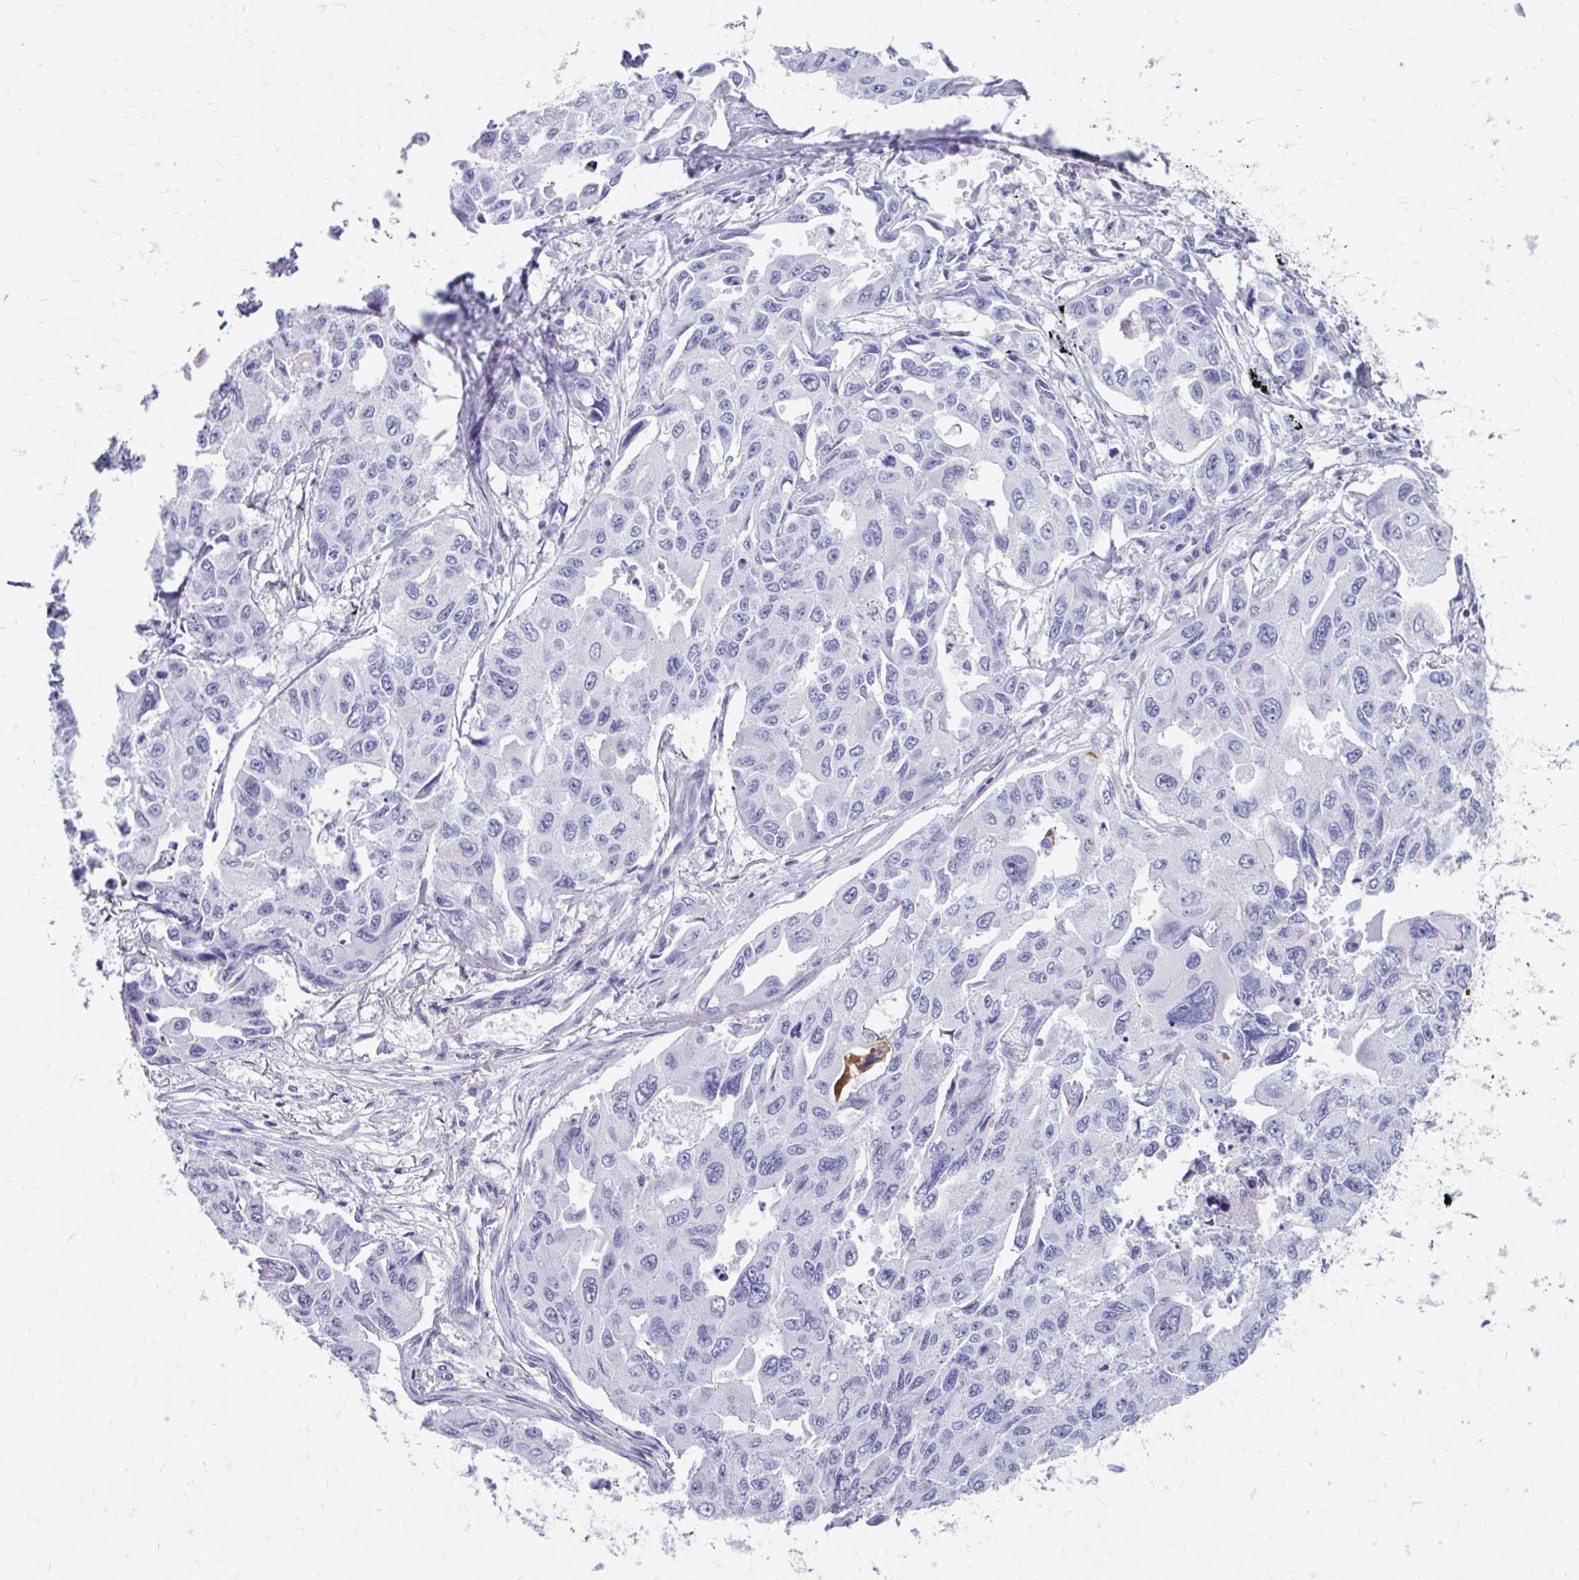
{"staining": {"intensity": "negative", "quantity": "none", "location": "none"}, "tissue": "lung cancer", "cell_type": "Tumor cells", "image_type": "cancer", "snomed": [{"axis": "morphology", "description": "Adenocarcinoma, NOS"}, {"axis": "topography", "description": "Lung"}], "caption": "Immunohistochemistry of adenocarcinoma (lung) reveals no positivity in tumor cells.", "gene": "CFH", "patient": {"sex": "male", "age": 64}}